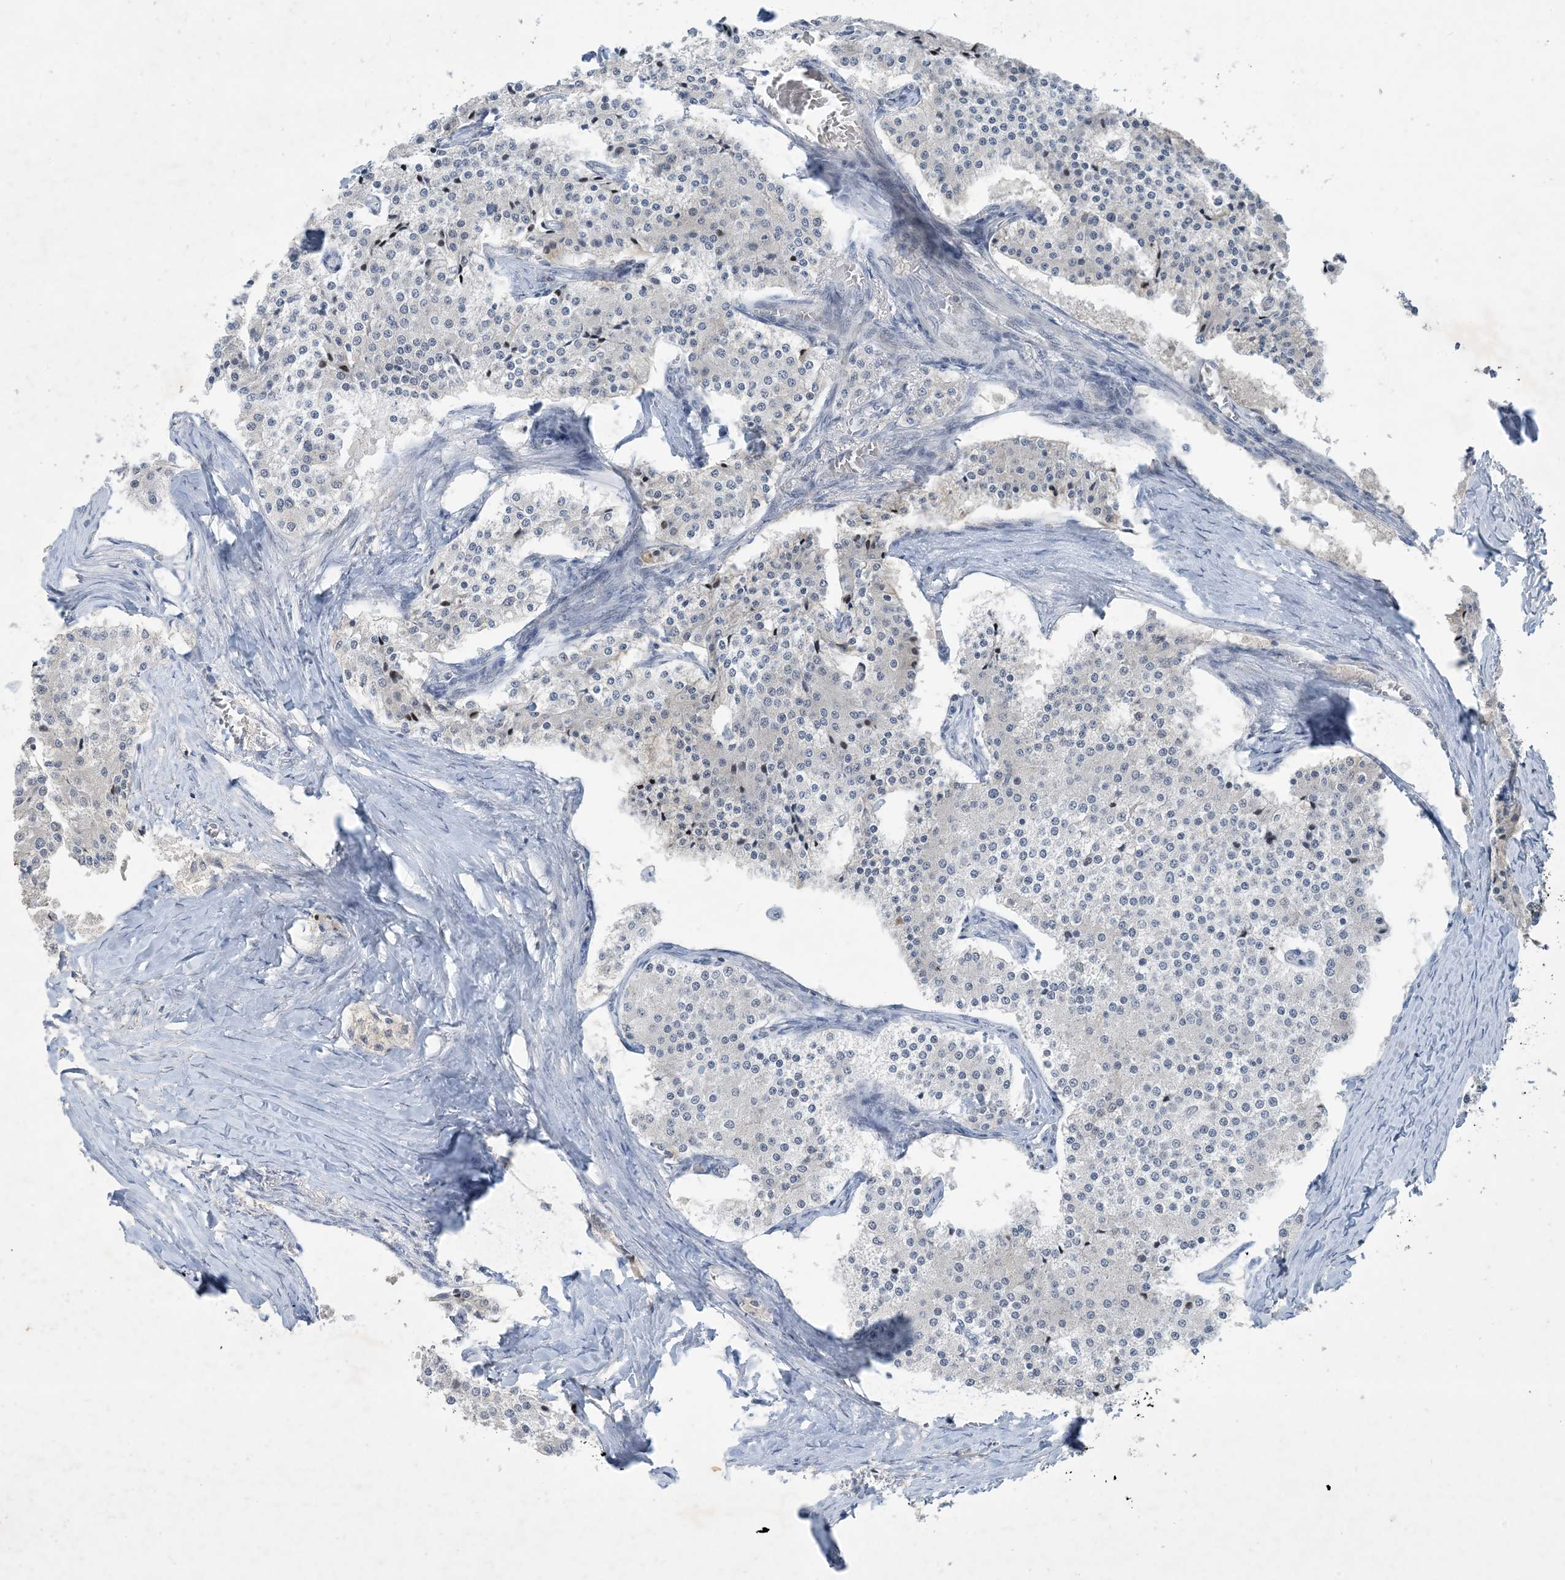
{"staining": {"intensity": "negative", "quantity": "none", "location": "none"}, "tissue": "carcinoid", "cell_type": "Tumor cells", "image_type": "cancer", "snomed": [{"axis": "morphology", "description": "Carcinoid, malignant, NOS"}, {"axis": "topography", "description": "Colon"}], "caption": "Immunohistochemistry (IHC) histopathology image of neoplastic tissue: human carcinoid stained with DAB (3,3'-diaminobenzidine) demonstrates no significant protein positivity in tumor cells.", "gene": "ZNF674", "patient": {"sex": "female", "age": 52}}